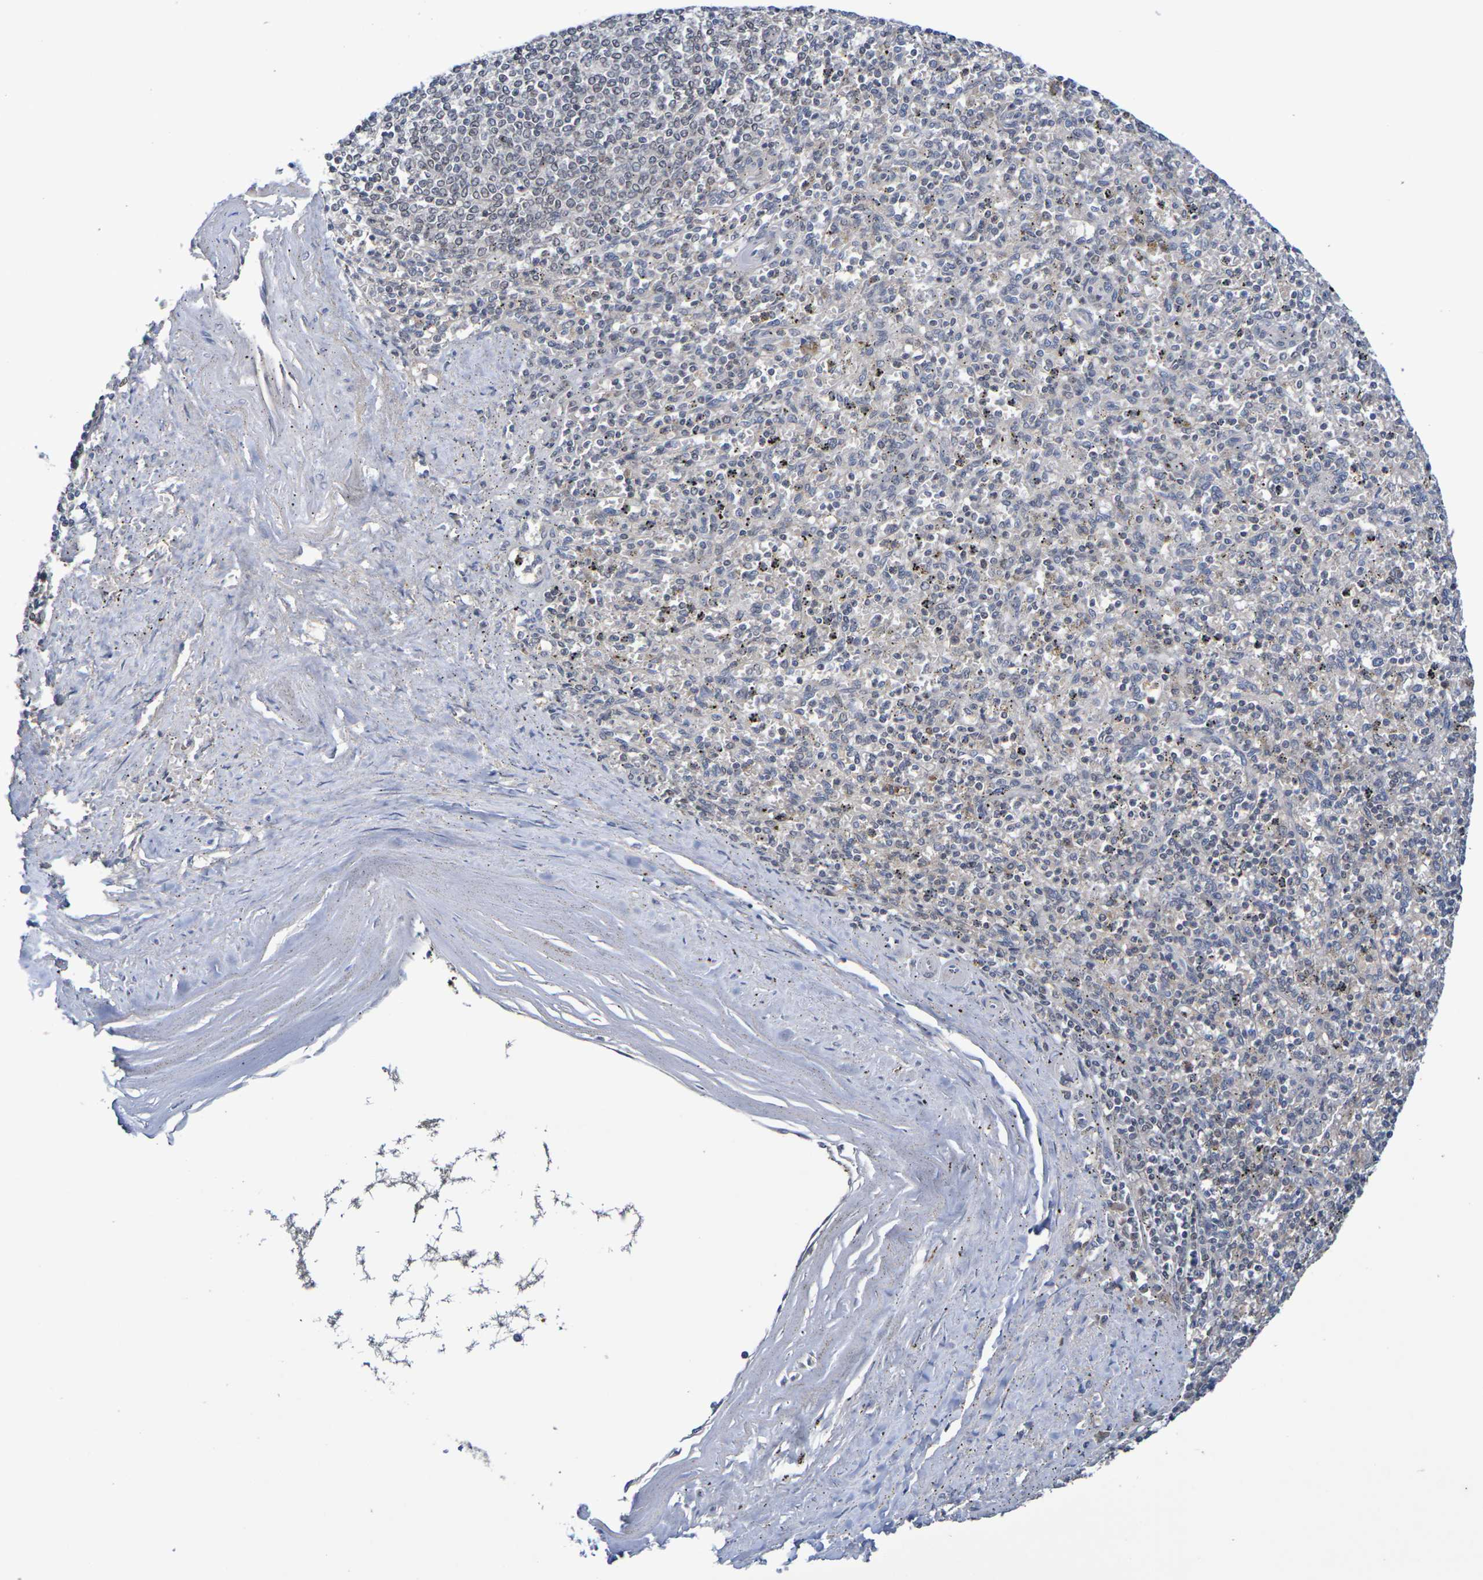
{"staining": {"intensity": "moderate", "quantity": "<25%", "location": "nuclear"}, "tissue": "spleen", "cell_type": "Cells in red pulp", "image_type": "normal", "snomed": [{"axis": "morphology", "description": "Normal tissue, NOS"}, {"axis": "topography", "description": "Spleen"}], "caption": "Brown immunohistochemical staining in normal spleen demonstrates moderate nuclear positivity in approximately <25% of cells in red pulp.", "gene": "TERF2", "patient": {"sex": "male", "age": 72}}